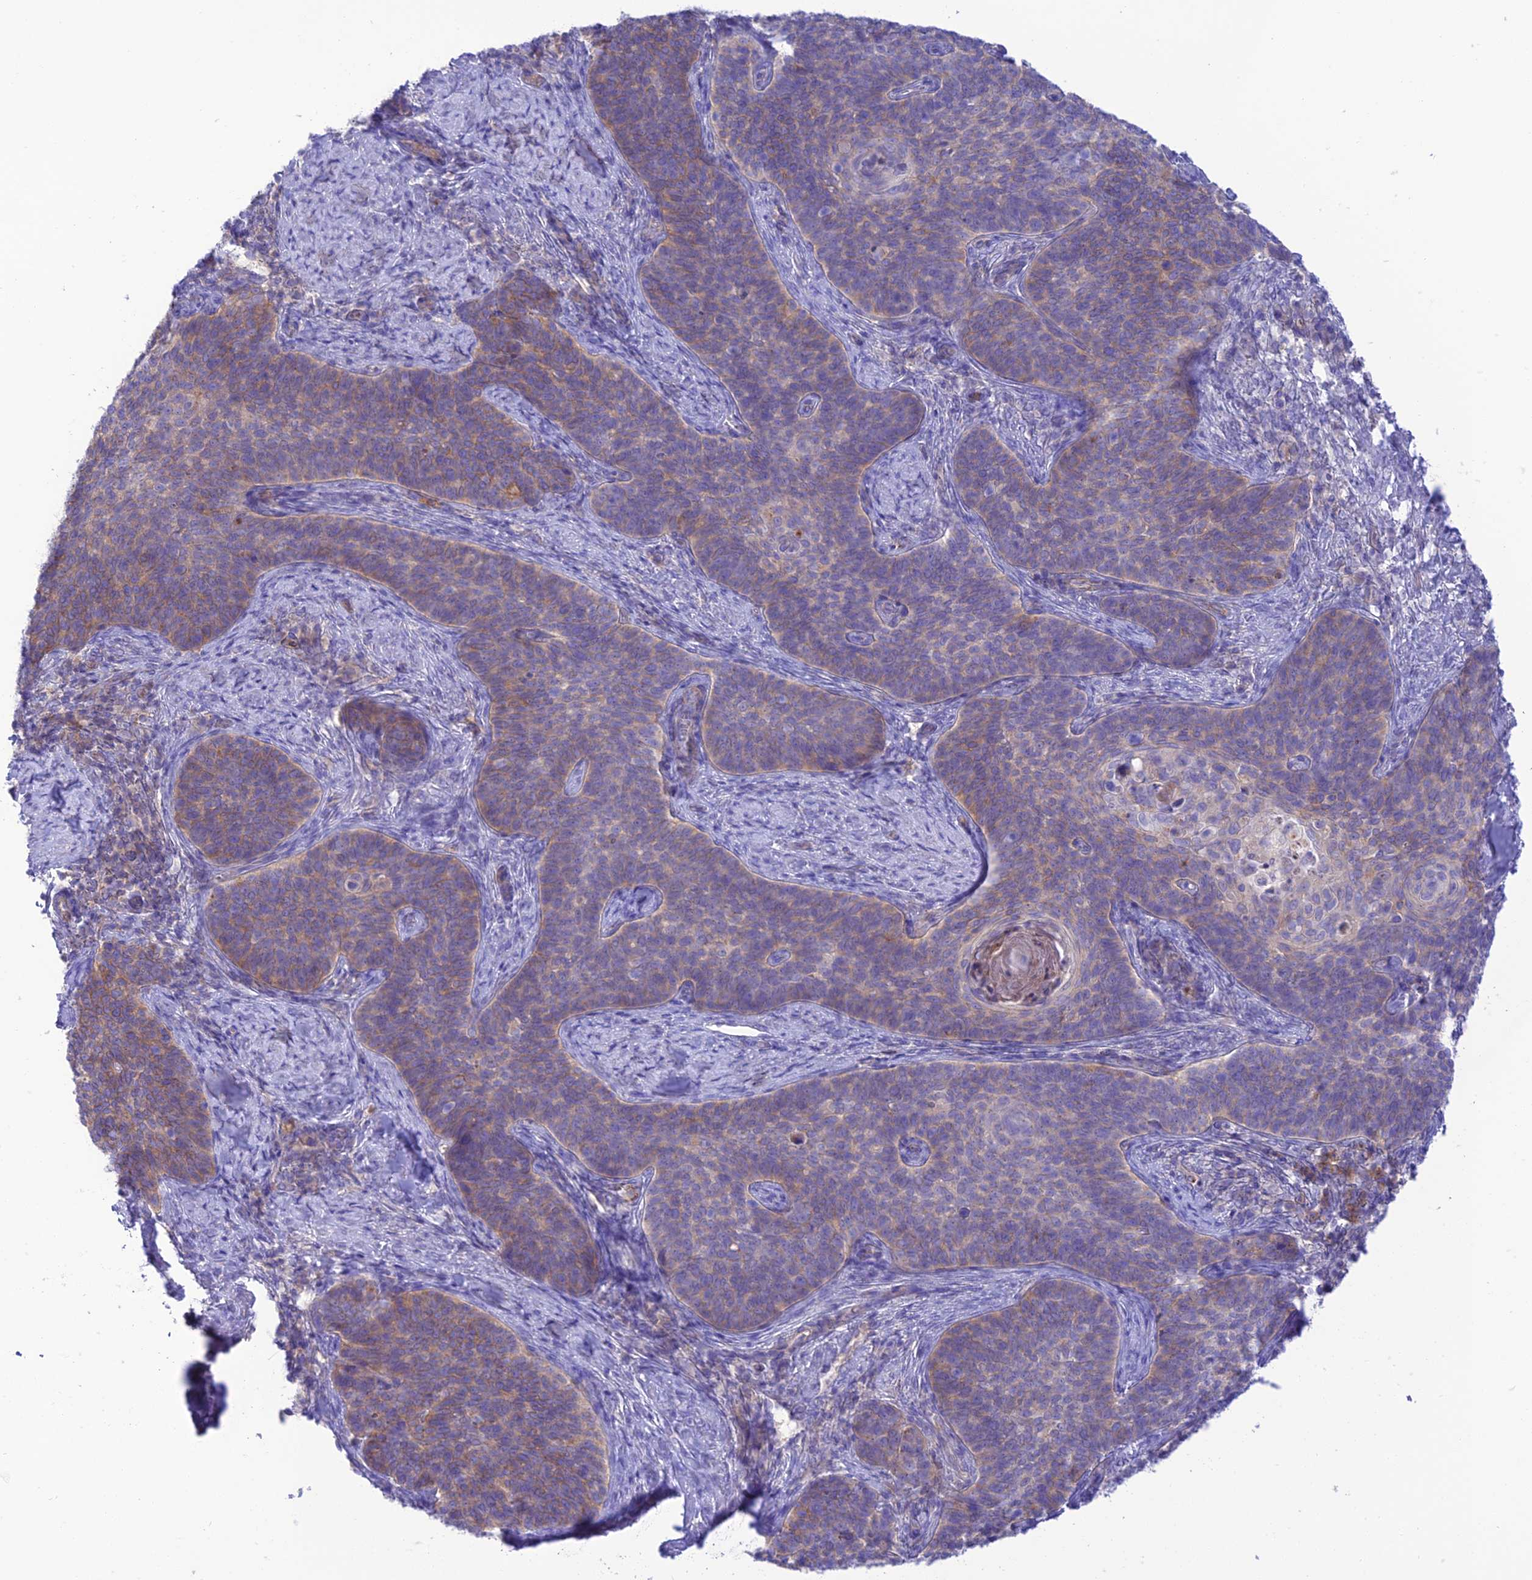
{"staining": {"intensity": "weak", "quantity": "25%-75%", "location": "cytoplasmic/membranous"}, "tissue": "cervical cancer", "cell_type": "Tumor cells", "image_type": "cancer", "snomed": [{"axis": "morphology", "description": "Normal tissue, NOS"}, {"axis": "morphology", "description": "Squamous cell carcinoma, NOS"}, {"axis": "topography", "description": "Cervix"}], "caption": "Weak cytoplasmic/membranous protein positivity is seen in approximately 25%-75% of tumor cells in cervical cancer (squamous cell carcinoma).", "gene": "CHSY3", "patient": {"sex": "female", "age": 39}}